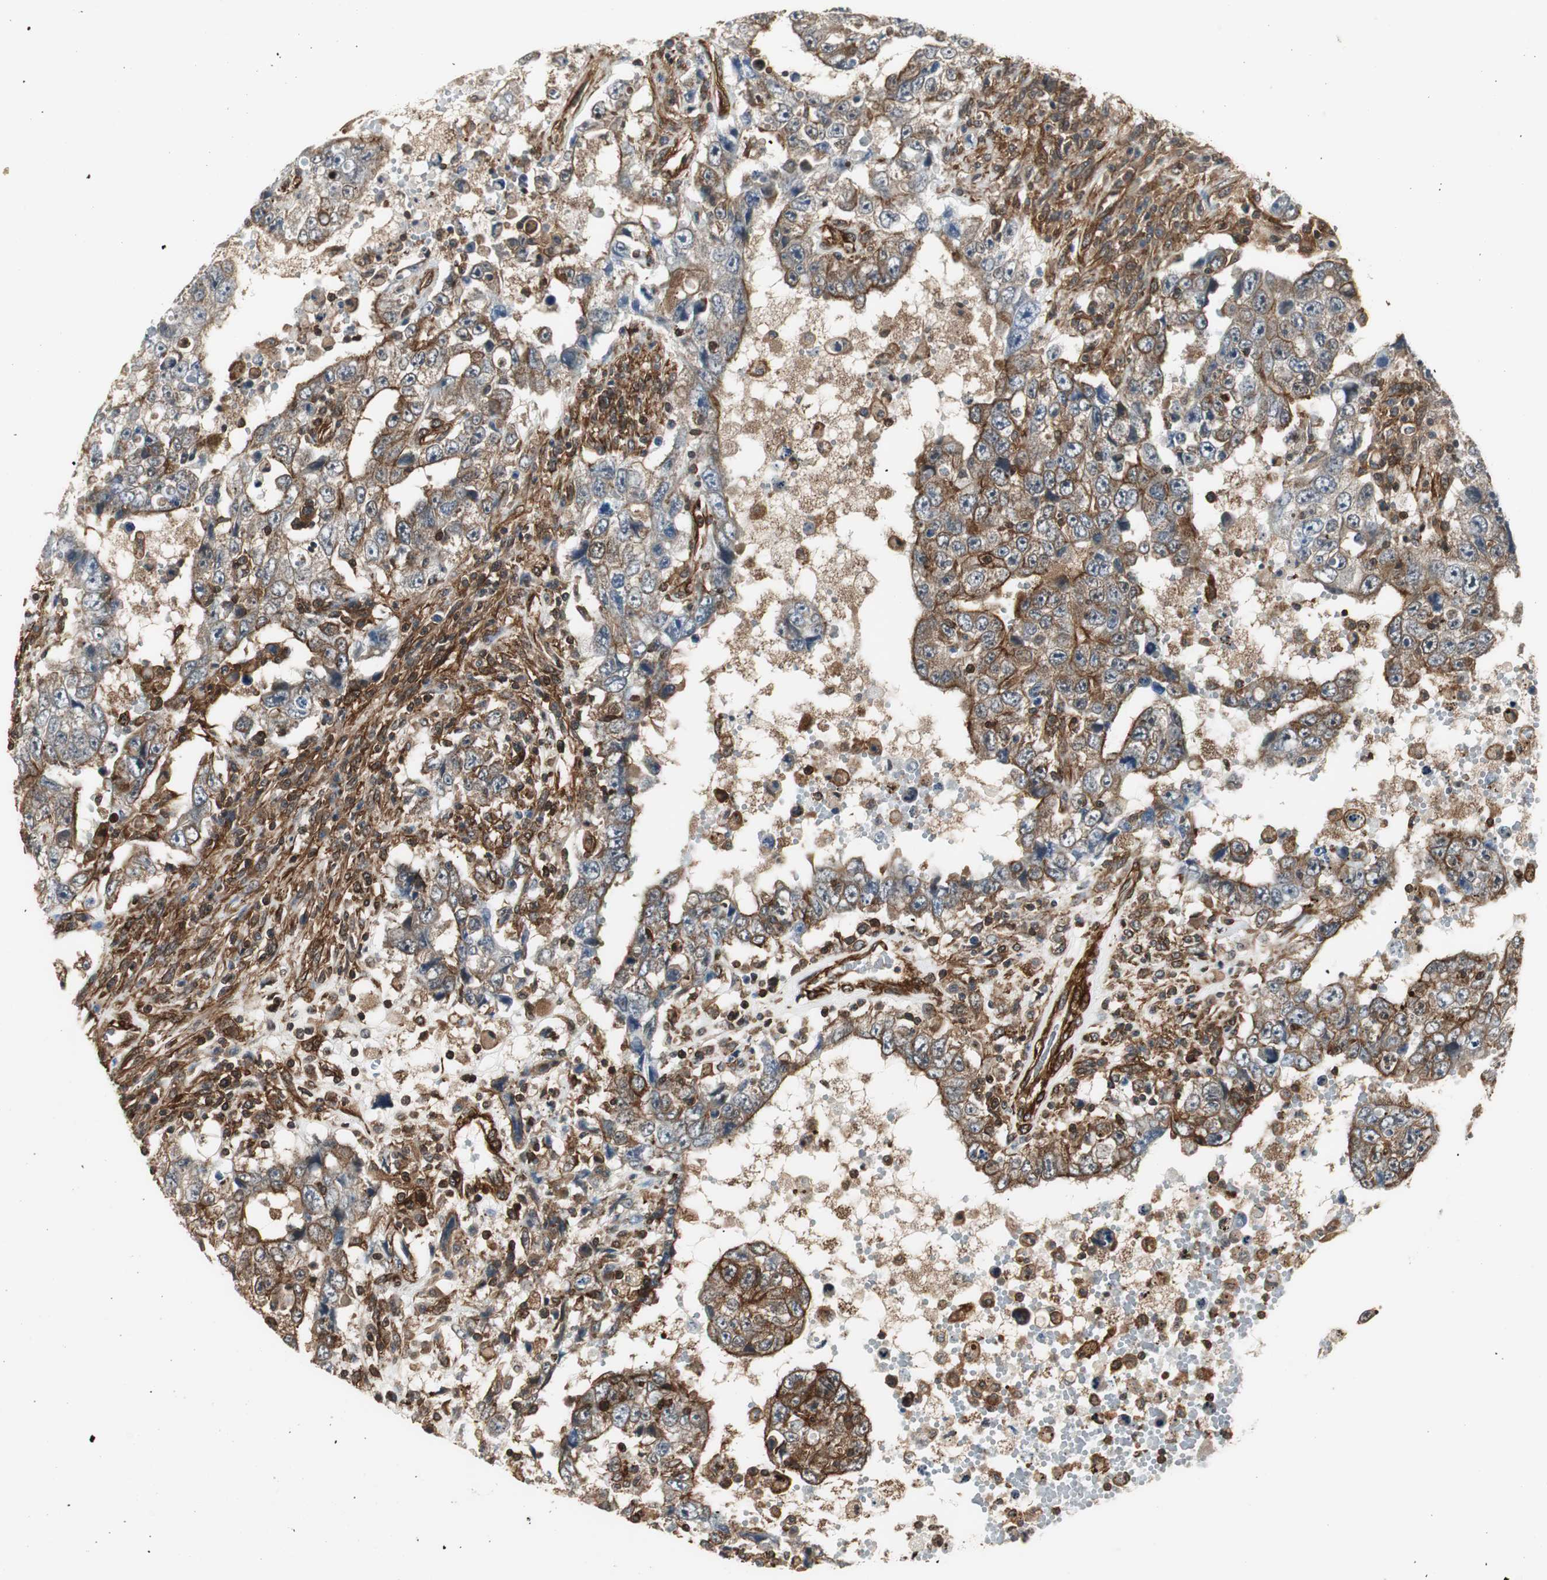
{"staining": {"intensity": "strong", "quantity": ">75%", "location": "cytoplasmic/membranous"}, "tissue": "testis cancer", "cell_type": "Tumor cells", "image_type": "cancer", "snomed": [{"axis": "morphology", "description": "Carcinoma, Embryonal, NOS"}, {"axis": "topography", "description": "Testis"}], "caption": "Immunohistochemical staining of testis cancer (embryonal carcinoma) displays high levels of strong cytoplasmic/membranous protein positivity in about >75% of tumor cells.", "gene": "PTPN11", "patient": {"sex": "male", "age": 26}}